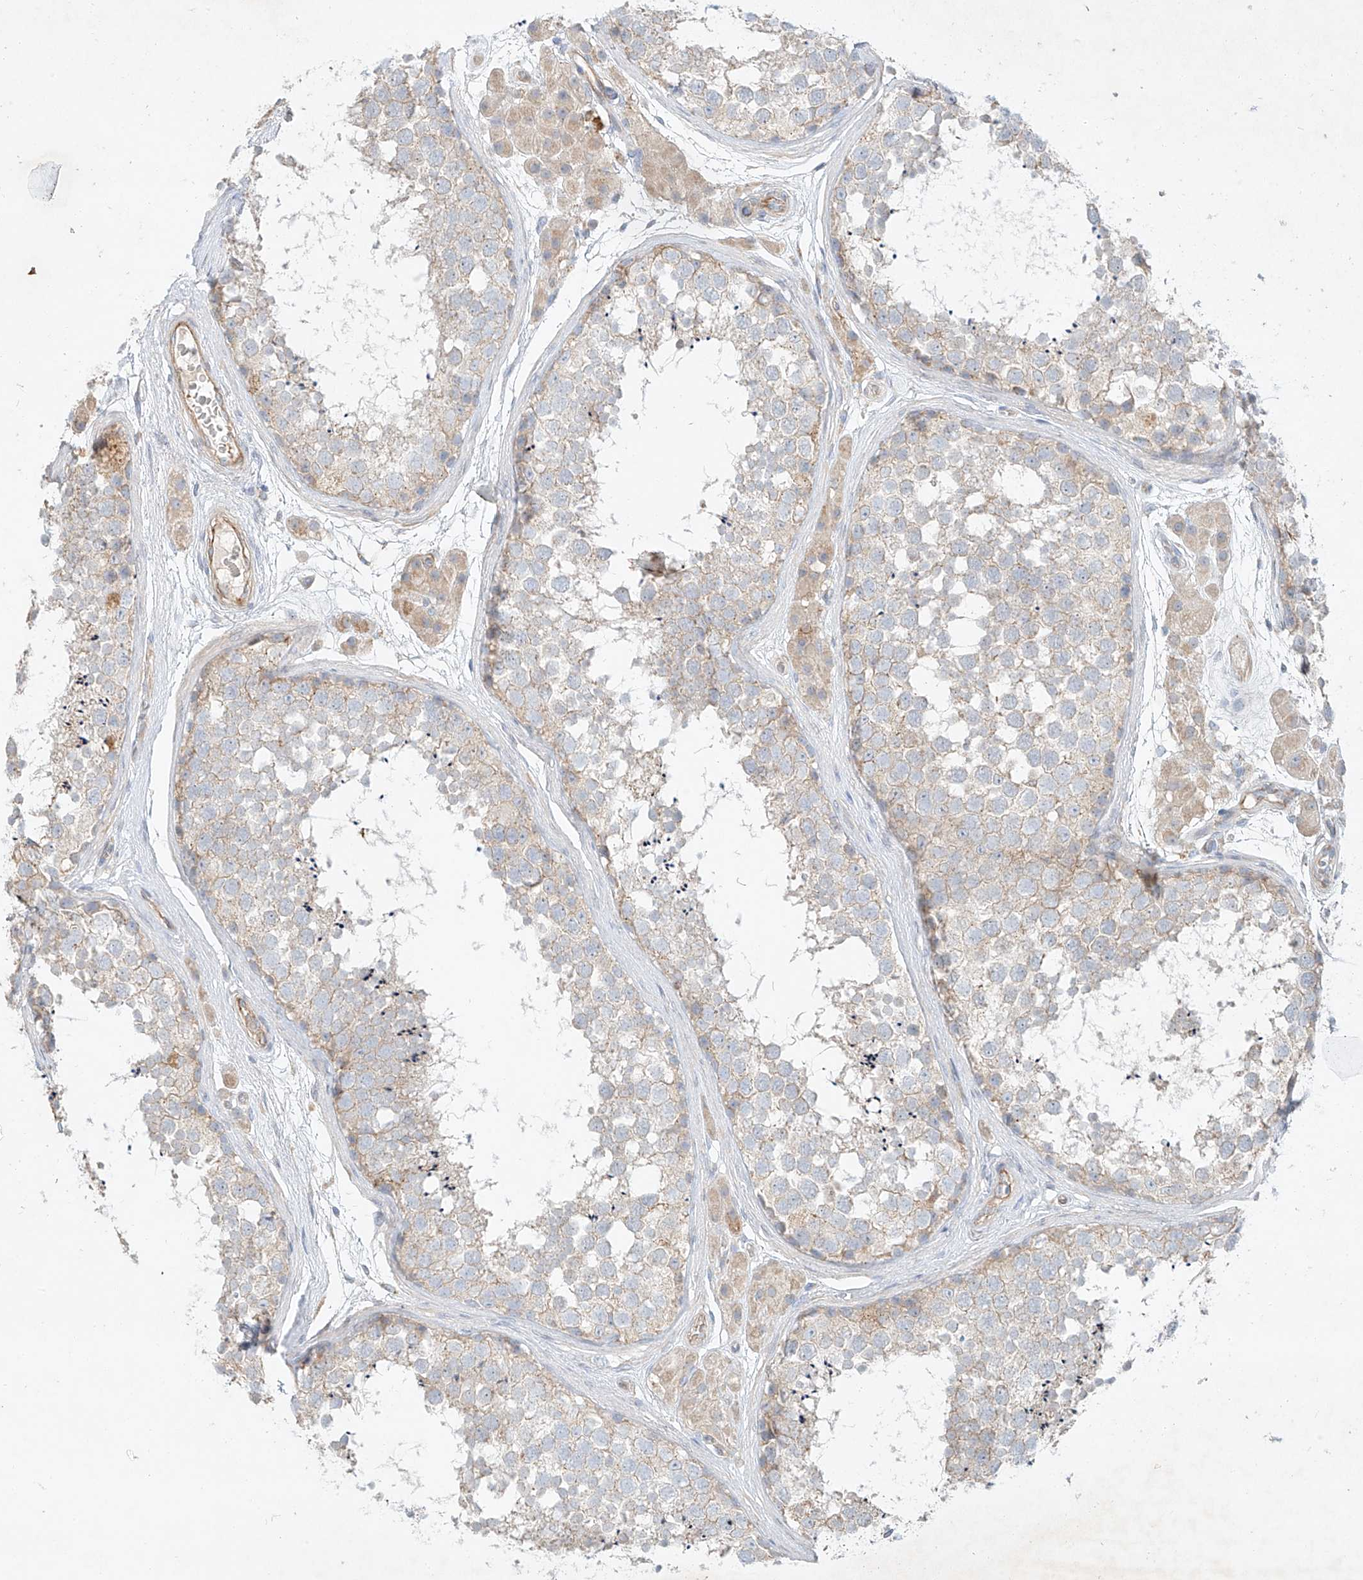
{"staining": {"intensity": "weak", "quantity": "<25%", "location": "cytoplasmic/membranous"}, "tissue": "testis", "cell_type": "Cells in seminiferous ducts", "image_type": "normal", "snomed": [{"axis": "morphology", "description": "Normal tissue, NOS"}, {"axis": "topography", "description": "Testis"}], "caption": "DAB (3,3'-diaminobenzidine) immunohistochemical staining of unremarkable testis shows no significant expression in cells in seminiferous ducts.", "gene": "AJM1", "patient": {"sex": "male", "age": 56}}